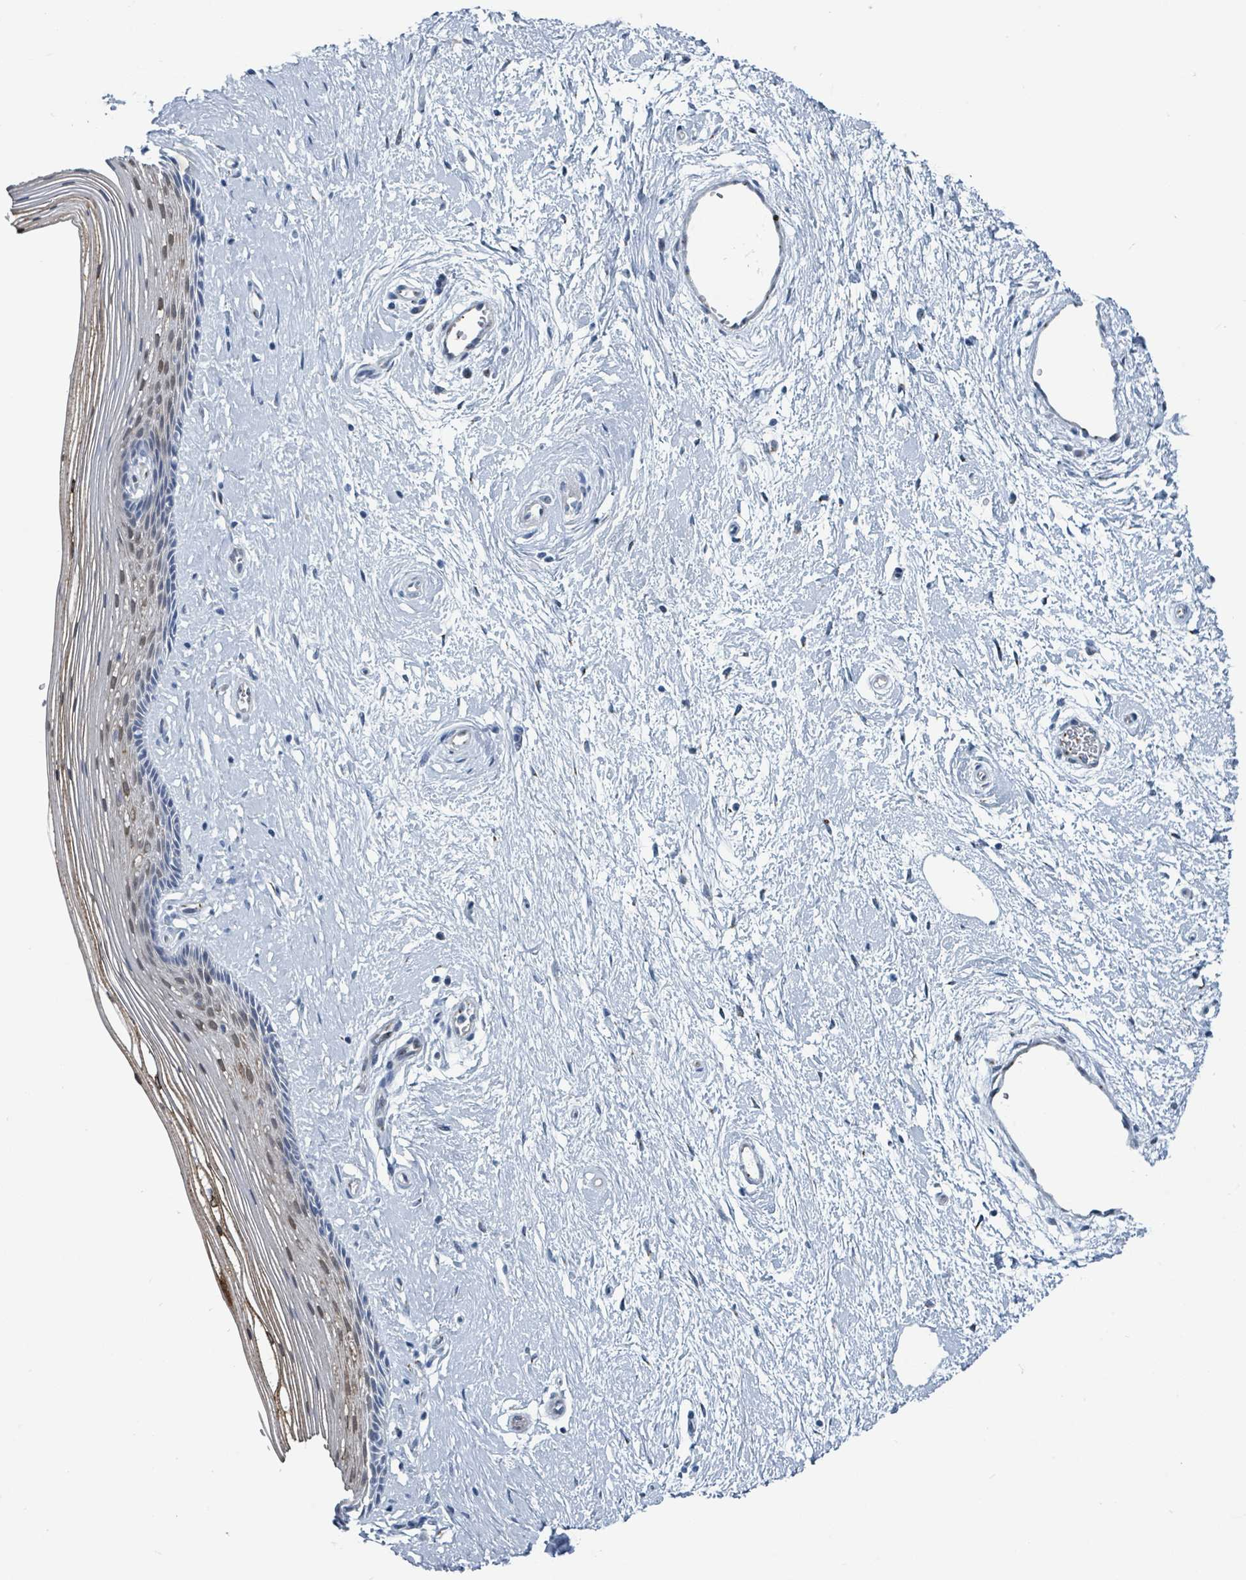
{"staining": {"intensity": "moderate", "quantity": "25%-75%", "location": "nuclear"}, "tissue": "vagina", "cell_type": "Squamous epithelial cells", "image_type": "normal", "snomed": [{"axis": "morphology", "description": "Normal tissue, NOS"}, {"axis": "topography", "description": "Vagina"}], "caption": "Benign vagina displays moderate nuclear positivity in approximately 25%-75% of squamous epithelial cells, visualized by immunohistochemistry.", "gene": "DCAF5", "patient": {"sex": "female", "age": 46}}